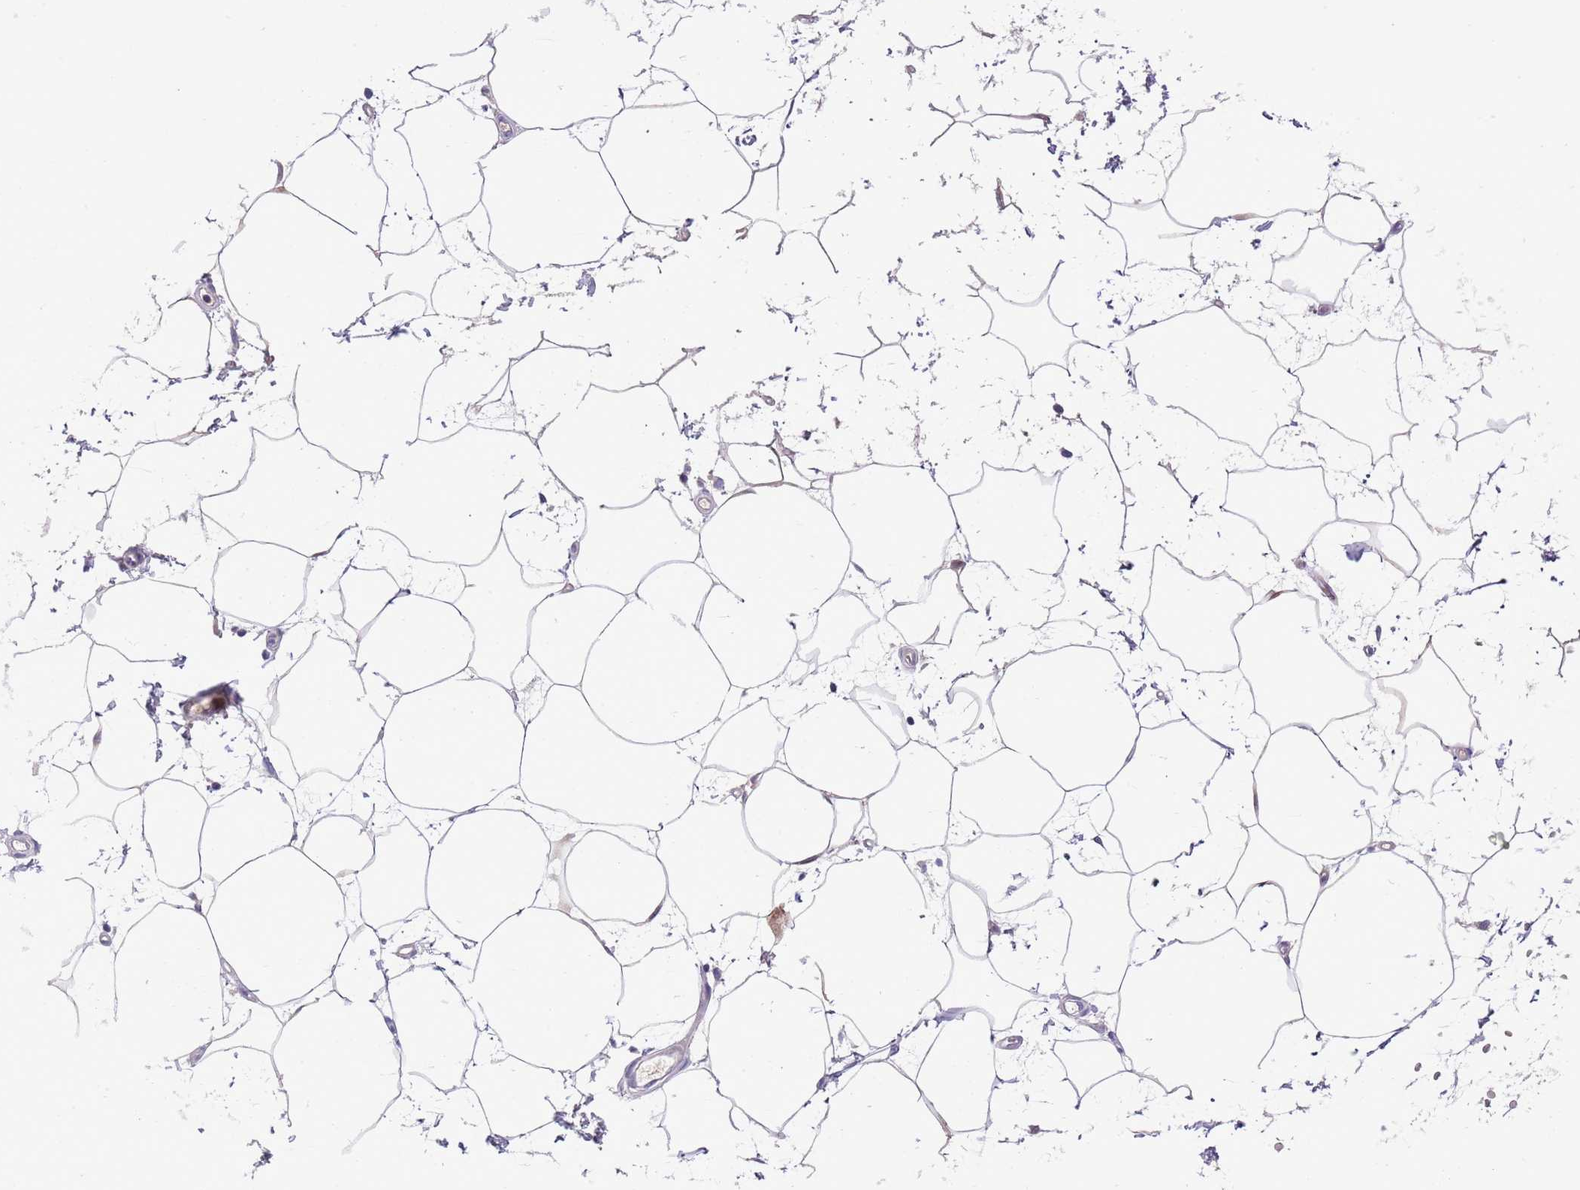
{"staining": {"intensity": "negative", "quantity": "none", "location": "none"}, "tissue": "adipose tissue", "cell_type": "Adipocytes", "image_type": "normal", "snomed": [{"axis": "morphology", "description": "Normal tissue, NOS"}, {"axis": "topography", "description": "Soft tissue"}, {"axis": "topography", "description": "Adipose tissue"}, {"axis": "topography", "description": "Vascular tissue"}, {"axis": "topography", "description": "Peripheral nerve tissue"}], "caption": "The immunohistochemistry photomicrograph has no significant staining in adipocytes of adipose tissue. (DAB (3,3'-diaminobenzidine) immunohistochemistry (IHC) with hematoxylin counter stain).", "gene": "PRR32", "patient": {"sex": "male", "age": 74}}